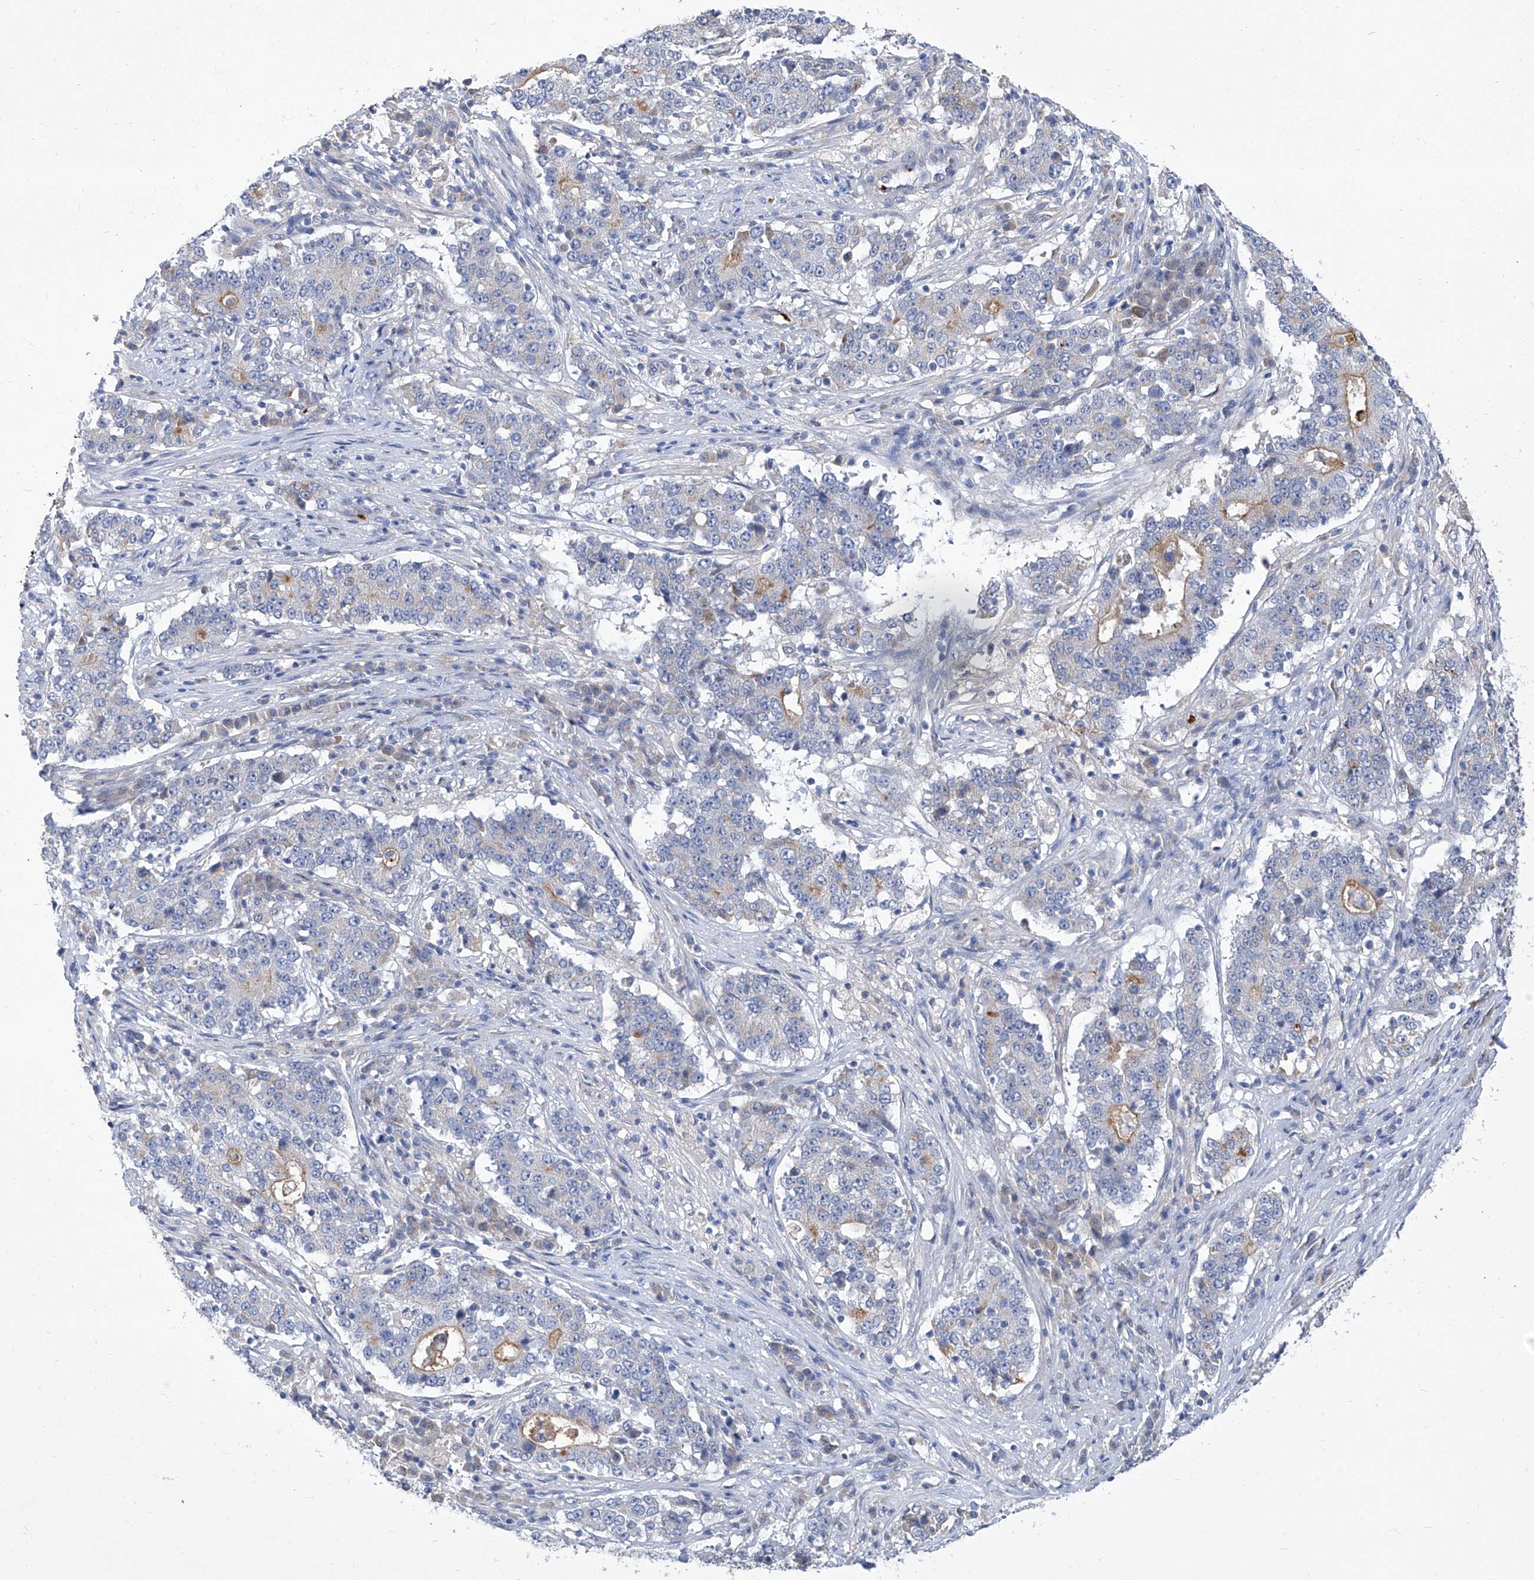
{"staining": {"intensity": "moderate", "quantity": "<25%", "location": "cytoplasmic/membranous"}, "tissue": "stomach cancer", "cell_type": "Tumor cells", "image_type": "cancer", "snomed": [{"axis": "morphology", "description": "Adenocarcinoma, NOS"}, {"axis": "topography", "description": "Stomach"}], "caption": "IHC staining of adenocarcinoma (stomach), which reveals low levels of moderate cytoplasmic/membranous staining in about <25% of tumor cells indicating moderate cytoplasmic/membranous protein expression. The staining was performed using DAB (3,3'-diaminobenzidine) (brown) for protein detection and nuclei were counterstained in hematoxylin (blue).", "gene": "PARD3", "patient": {"sex": "male", "age": 59}}